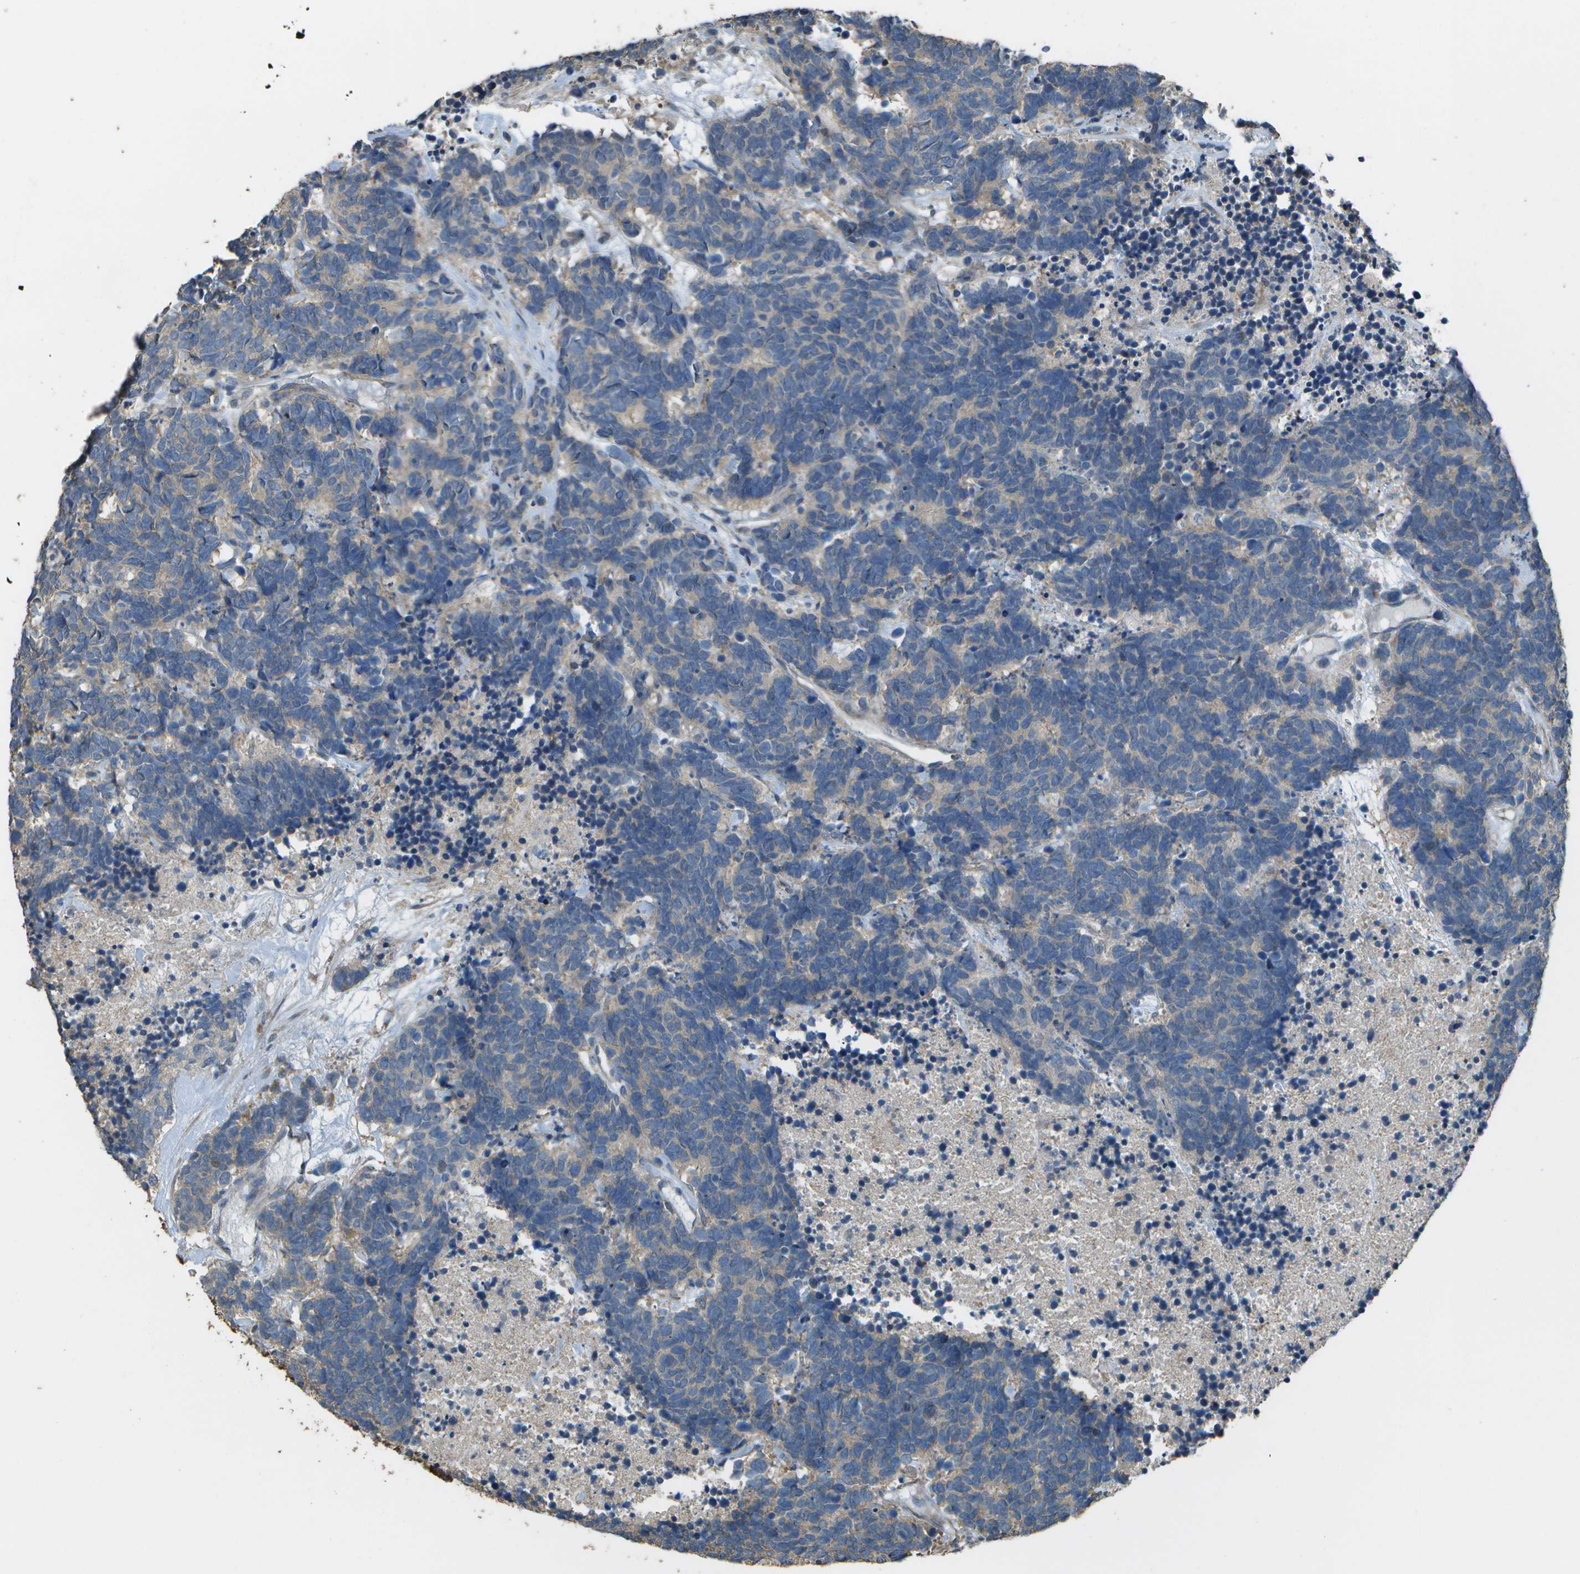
{"staining": {"intensity": "negative", "quantity": "none", "location": "none"}, "tissue": "carcinoid", "cell_type": "Tumor cells", "image_type": "cancer", "snomed": [{"axis": "morphology", "description": "Carcinoma, NOS"}, {"axis": "morphology", "description": "Carcinoid, malignant, NOS"}, {"axis": "topography", "description": "Urinary bladder"}], "caption": "The histopathology image exhibits no staining of tumor cells in carcinoid.", "gene": "CLNS1A", "patient": {"sex": "male", "age": 57}}